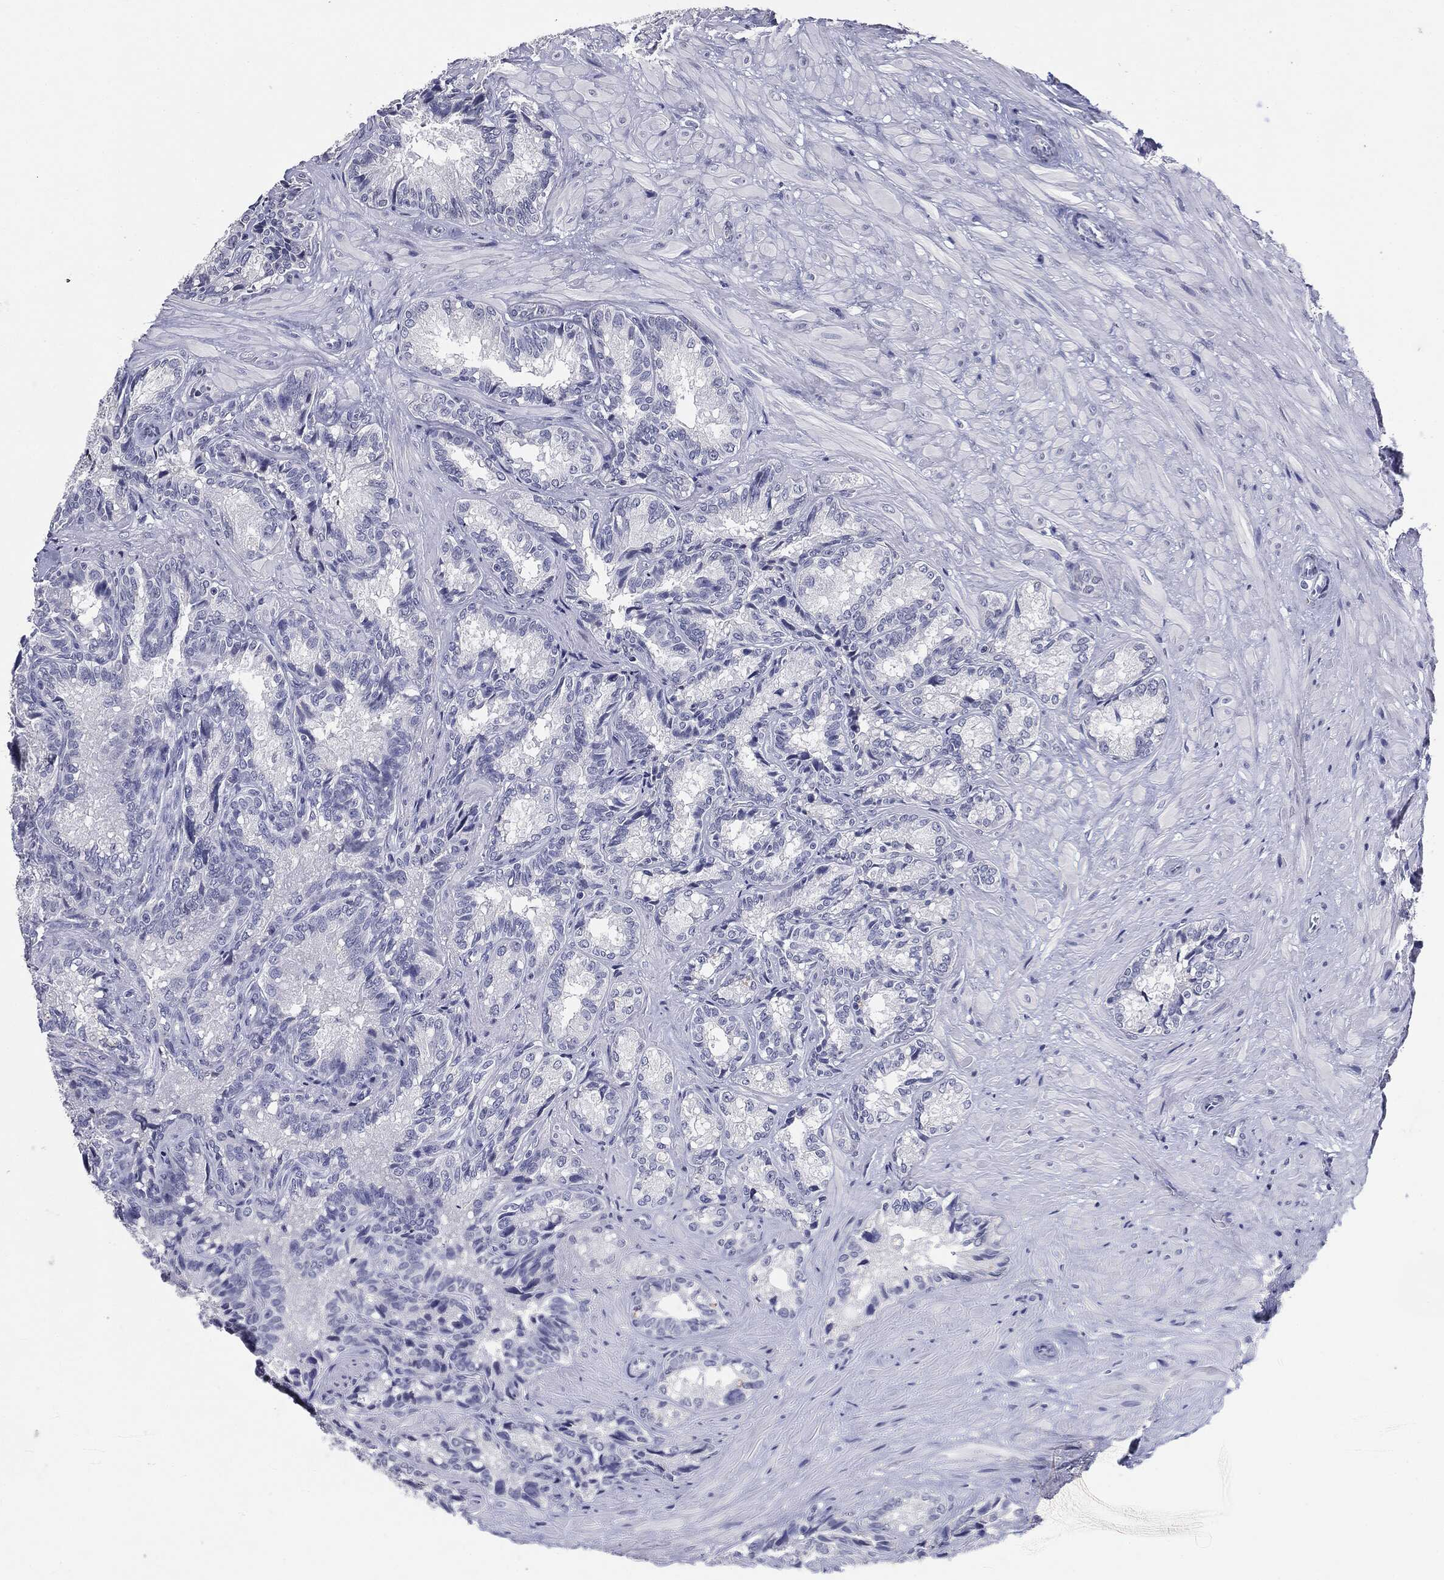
{"staining": {"intensity": "negative", "quantity": "none", "location": "none"}, "tissue": "seminal vesicle", "cell_type": "Glandular cells", "image_type": "normal", "snomed": [{"axis": "morphology", "description": "Normal tissue, NOS"}, {"axis": "topography", "description": "Seminal veicle"}], "caption": "IHC histopathology image of unremarkable seminal vesicle: human seminal vesicle stained with DAB (3,3'-diaminobenzidine) reveals no significant protein positivity in glandular cells.", "gene": "SERPINB4", "patient": {"sex": "male", "age": 68}}